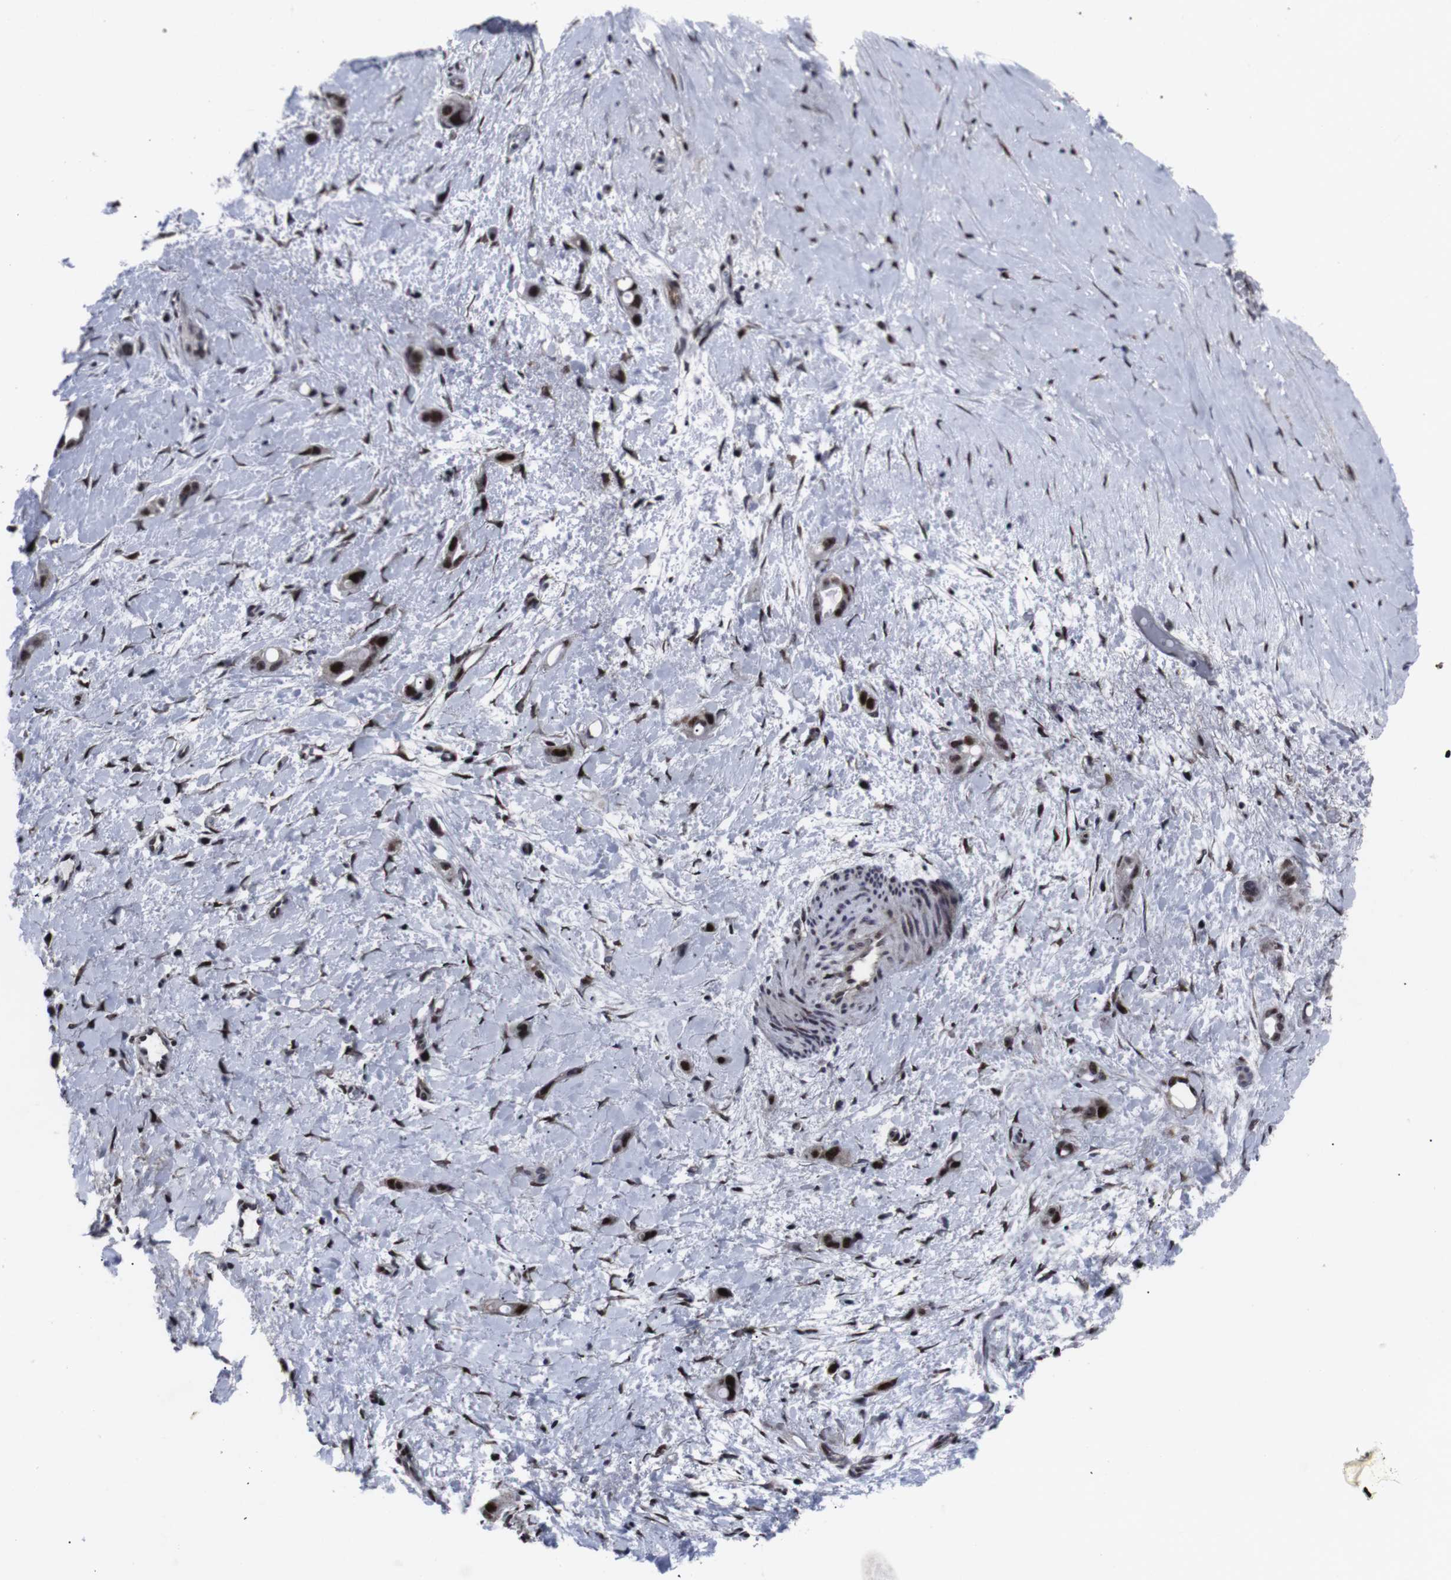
{"staining": {"intensity": "strong", "quantity": ">75%", "location": "nuclear"}, "tissue": "liver cancer", "cell_type": "Tumor cells", "image_type": "cancer", "snomed": [{"axis": "morphology", "description": "Cholangiocarcinoma"}, {"axis": "topography", "description": "Liver"}], "caption": "Protein expression by immunohistochemistry demonstrates strong nuclear expression in approximately >75% of tumor cells in liver cholangiocarcinoma.", "gene": "MLH1", "patient": {"sex": "female", "age": 65}}